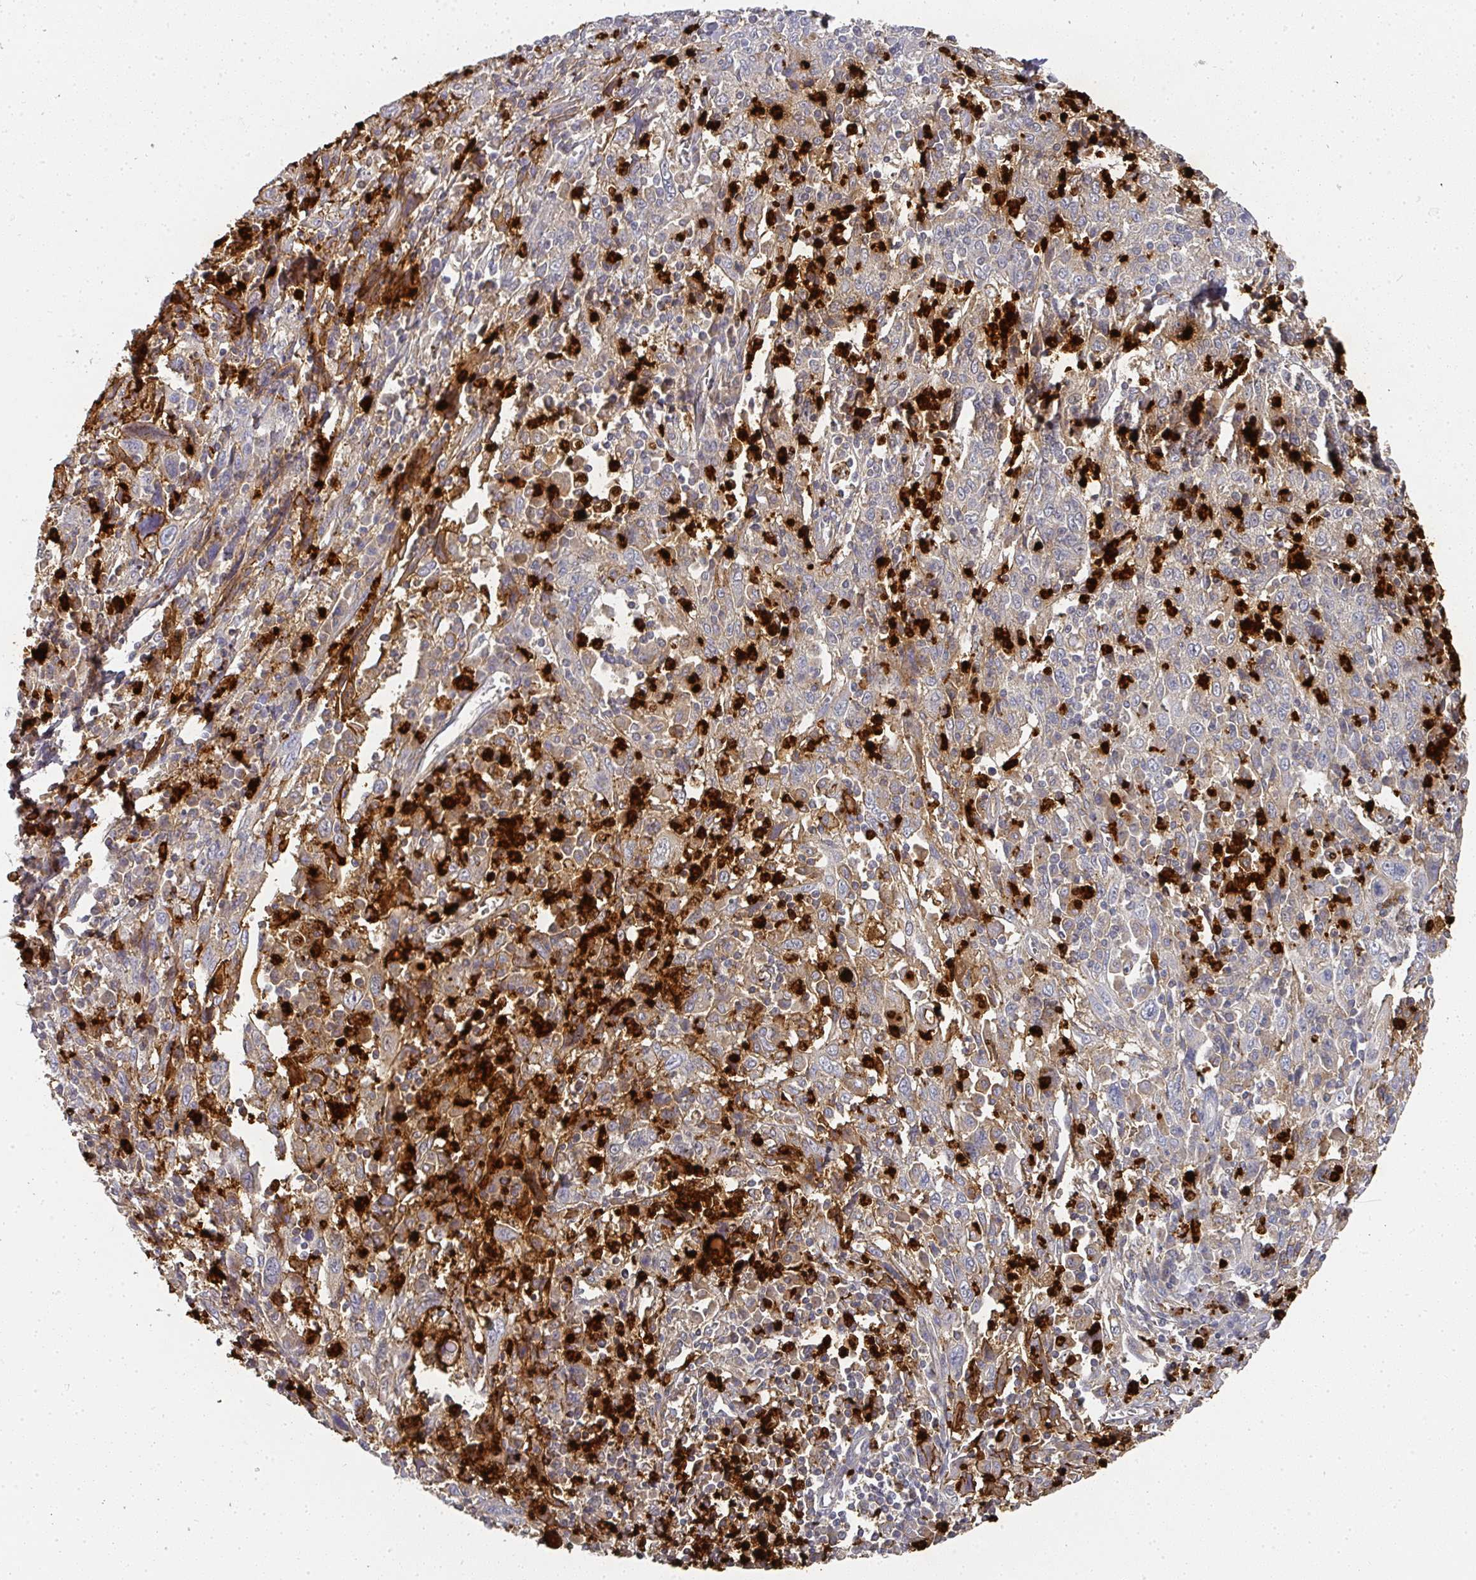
{"staining": {"intensity": "weak", "quantity": "25%-75%", "location": "cytoplasmic/membranous"}, "tissue": "cervical cancer", "cell_type": "Tumor cells", "image_type": "cancer", "snomed": [{"axis": "morphology", "description": "Squamous cell carcinoma, NOS"}, {"axis": "topography", "description": "Cervix"}], "caption": "Weak cytoplasmic/membranous positivity is appreciated in about 25%-75% of tumor cells in cervical cancer (squamous cell carcinoma).", "gene": "CAMP", "patient": {"sex": "female", "age": 46}}